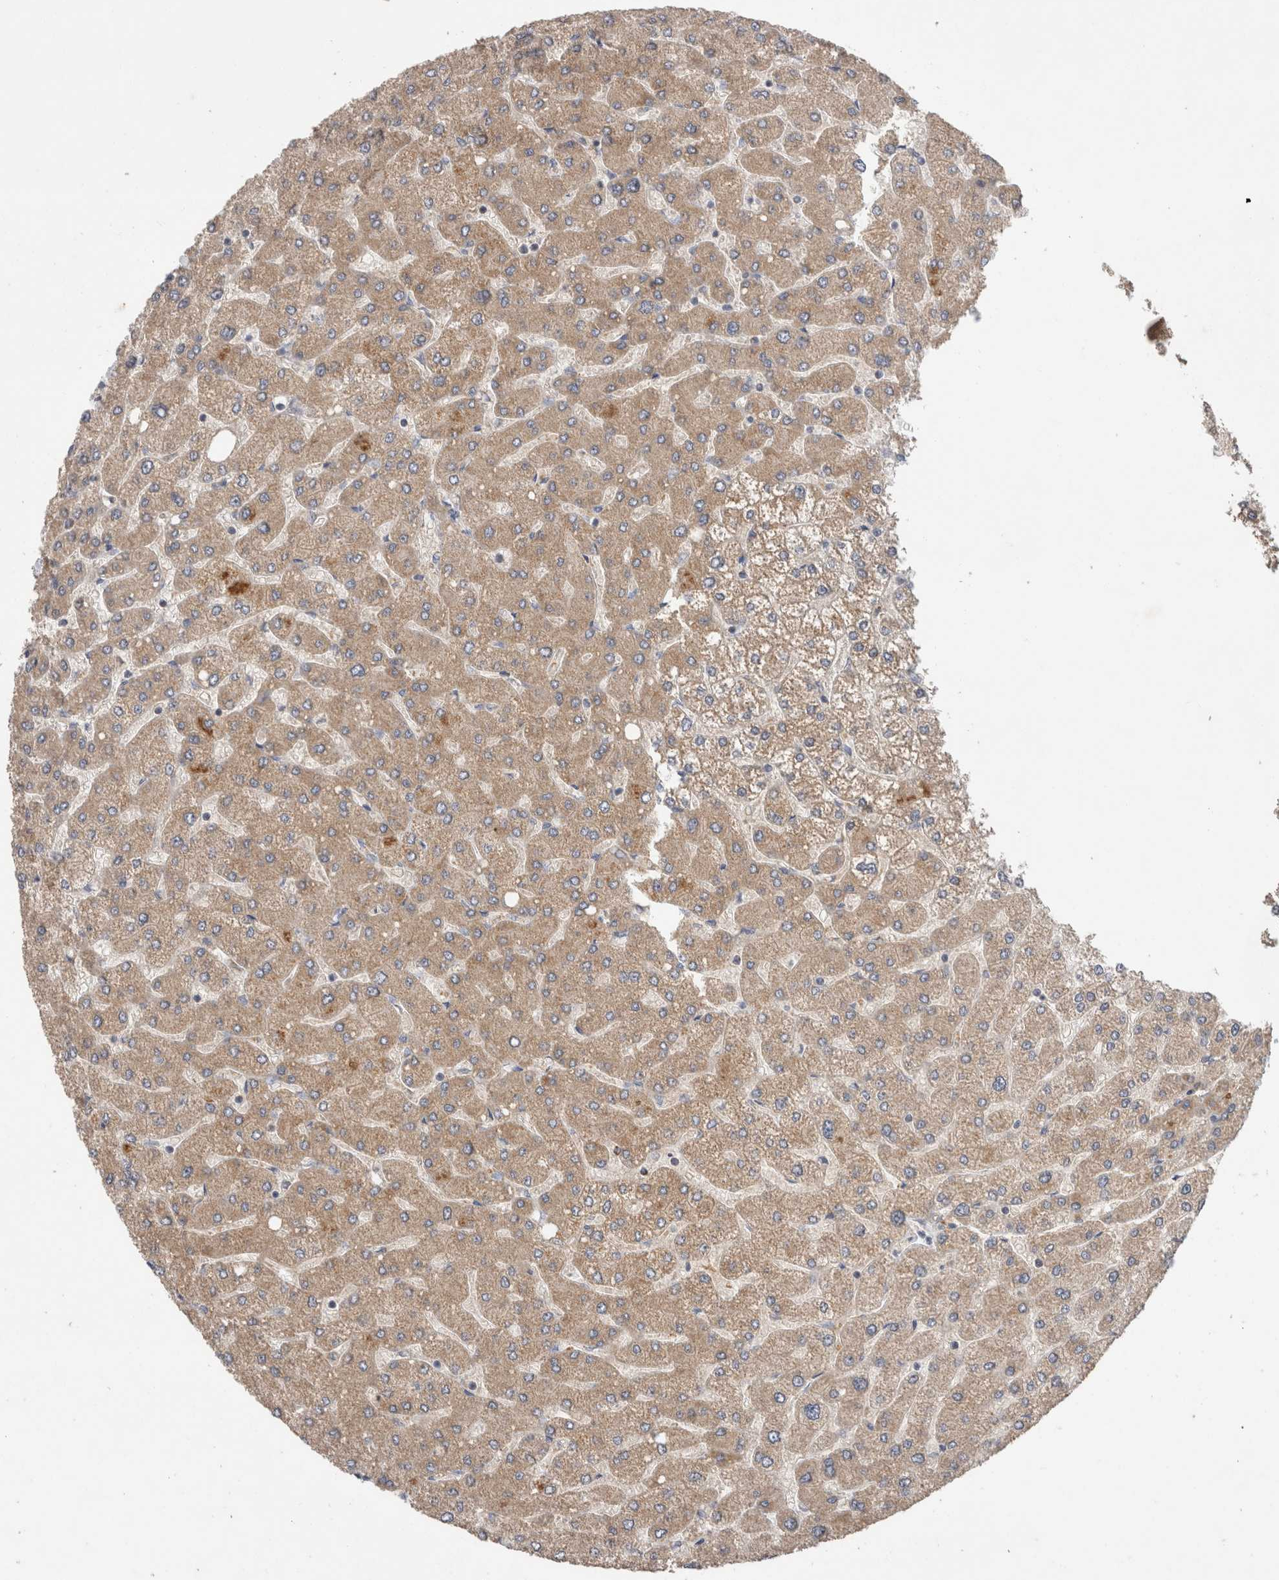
{"staining": {"intensity": "weak", "quantity": ">75%", "location": "cytoplasmic/membranous"}, "tissue": "liver", "cell_type": "Cholangiocytes", "image_type": "normal", "snomed": [{"axis": "morphology", "description": "Normal tissue, NOS"}, {"axis": "topography", "description": "Liver"}], "caption": "Weak cytoplasmic/membranous staining is seen in about >75% of cholangiocytes in benign liver. (brown staining indicates protein expression, while blue staining denotes nuclei).", "gene": "IARS2", "patient": {"sex": "male", "age": 55}}